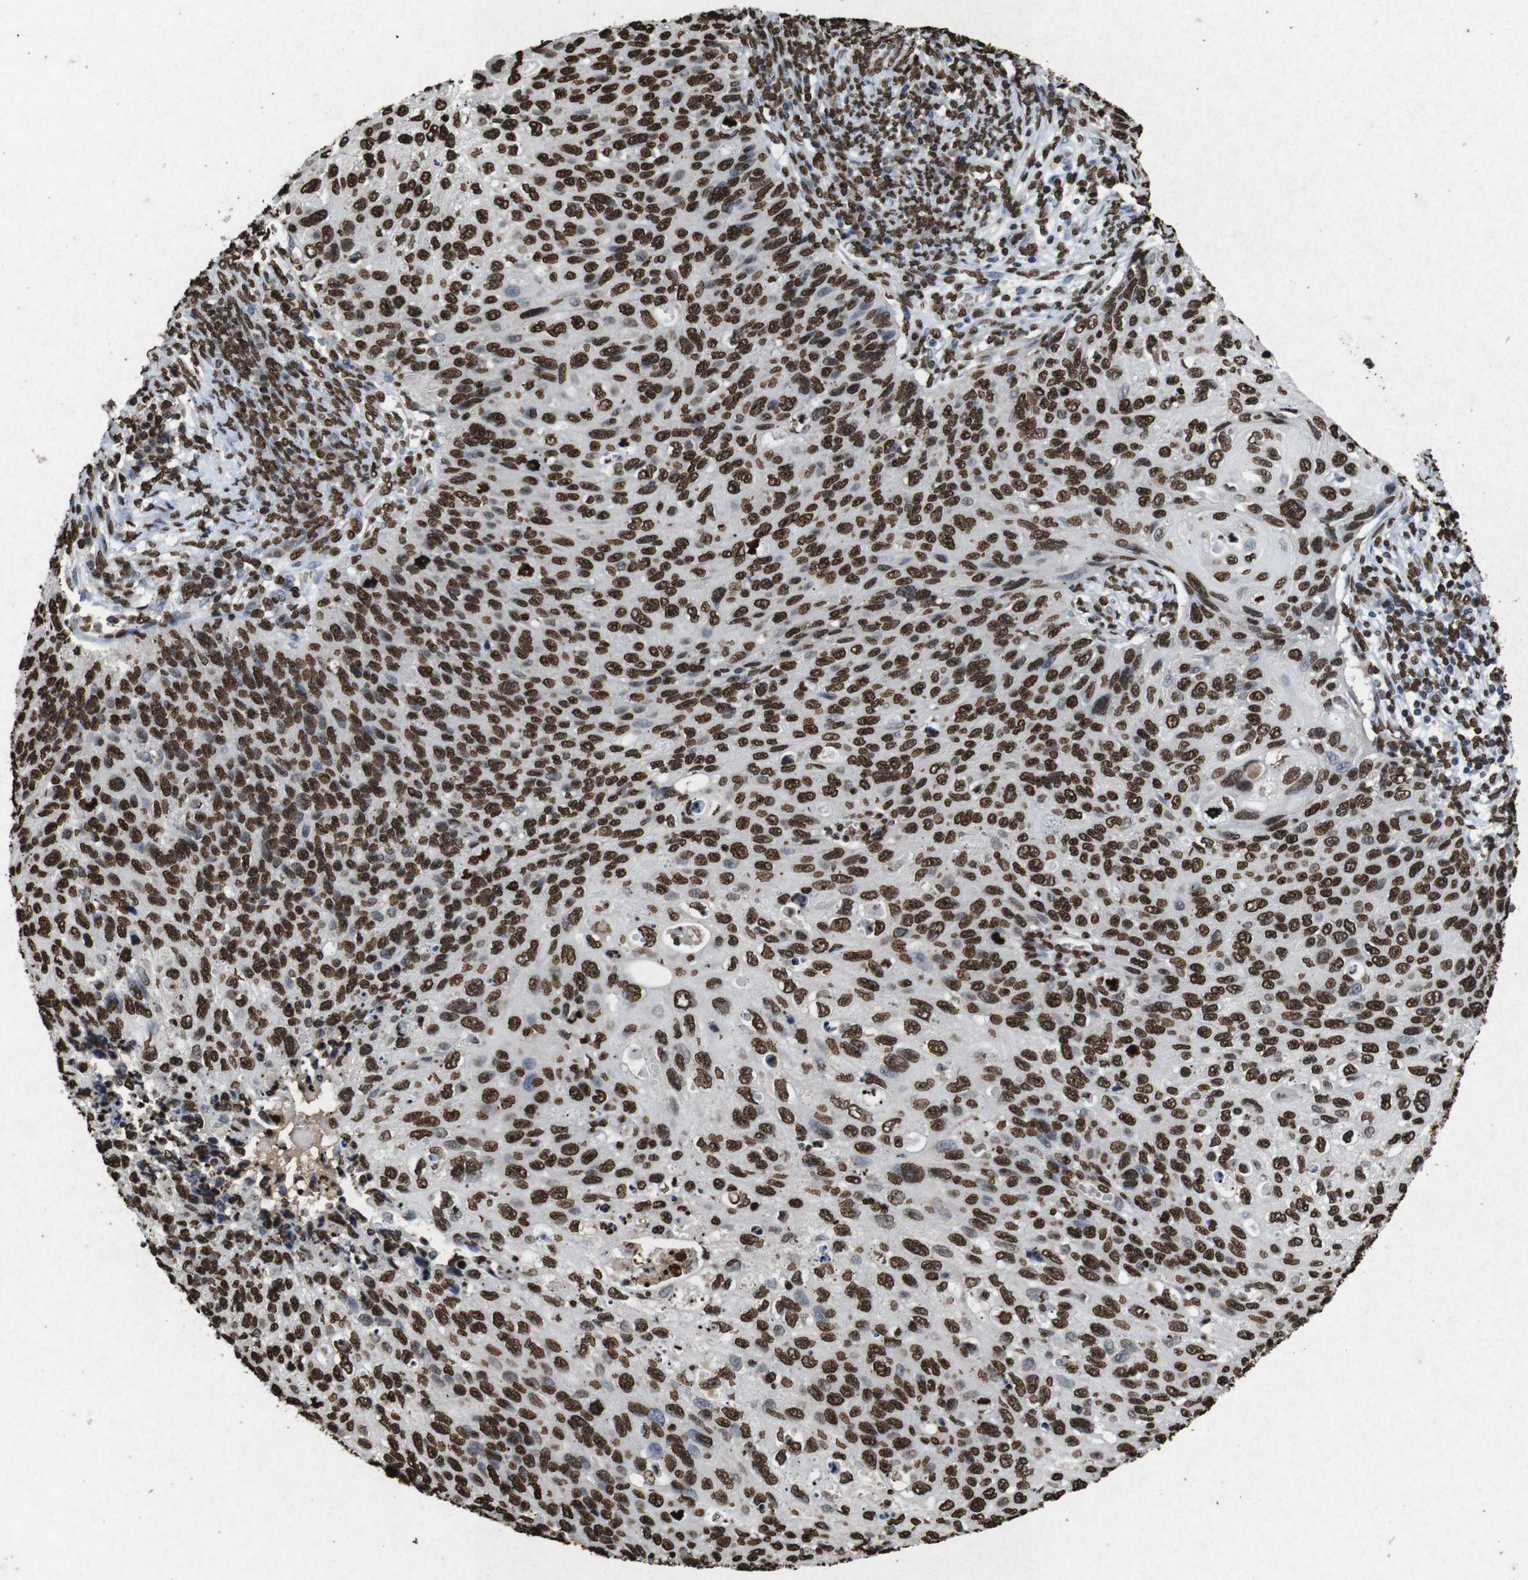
{"staining": {"intensity": "strong", "quantity": ">75%", "location": "nuclear"}, "tissue": "cervical cancer", "cell_type": "Tumor cells", "image_type": "cancer", "snomed": [{"axis": "morphology", "description": "Squamous cell carcinoma, NOS"}, {"axis": "topography", "description": "Cervix"}], "caption": "A micrograph of human cervical cancer (squamous cell carcinoma) stained for a protein exhibits strong nuclear brown staining in tumor cells. (brown staining indicates protein expression, while blue staining denotes nuclei).", "gene": "MDM2", "patient": {"sex": "female", "age": 70}}